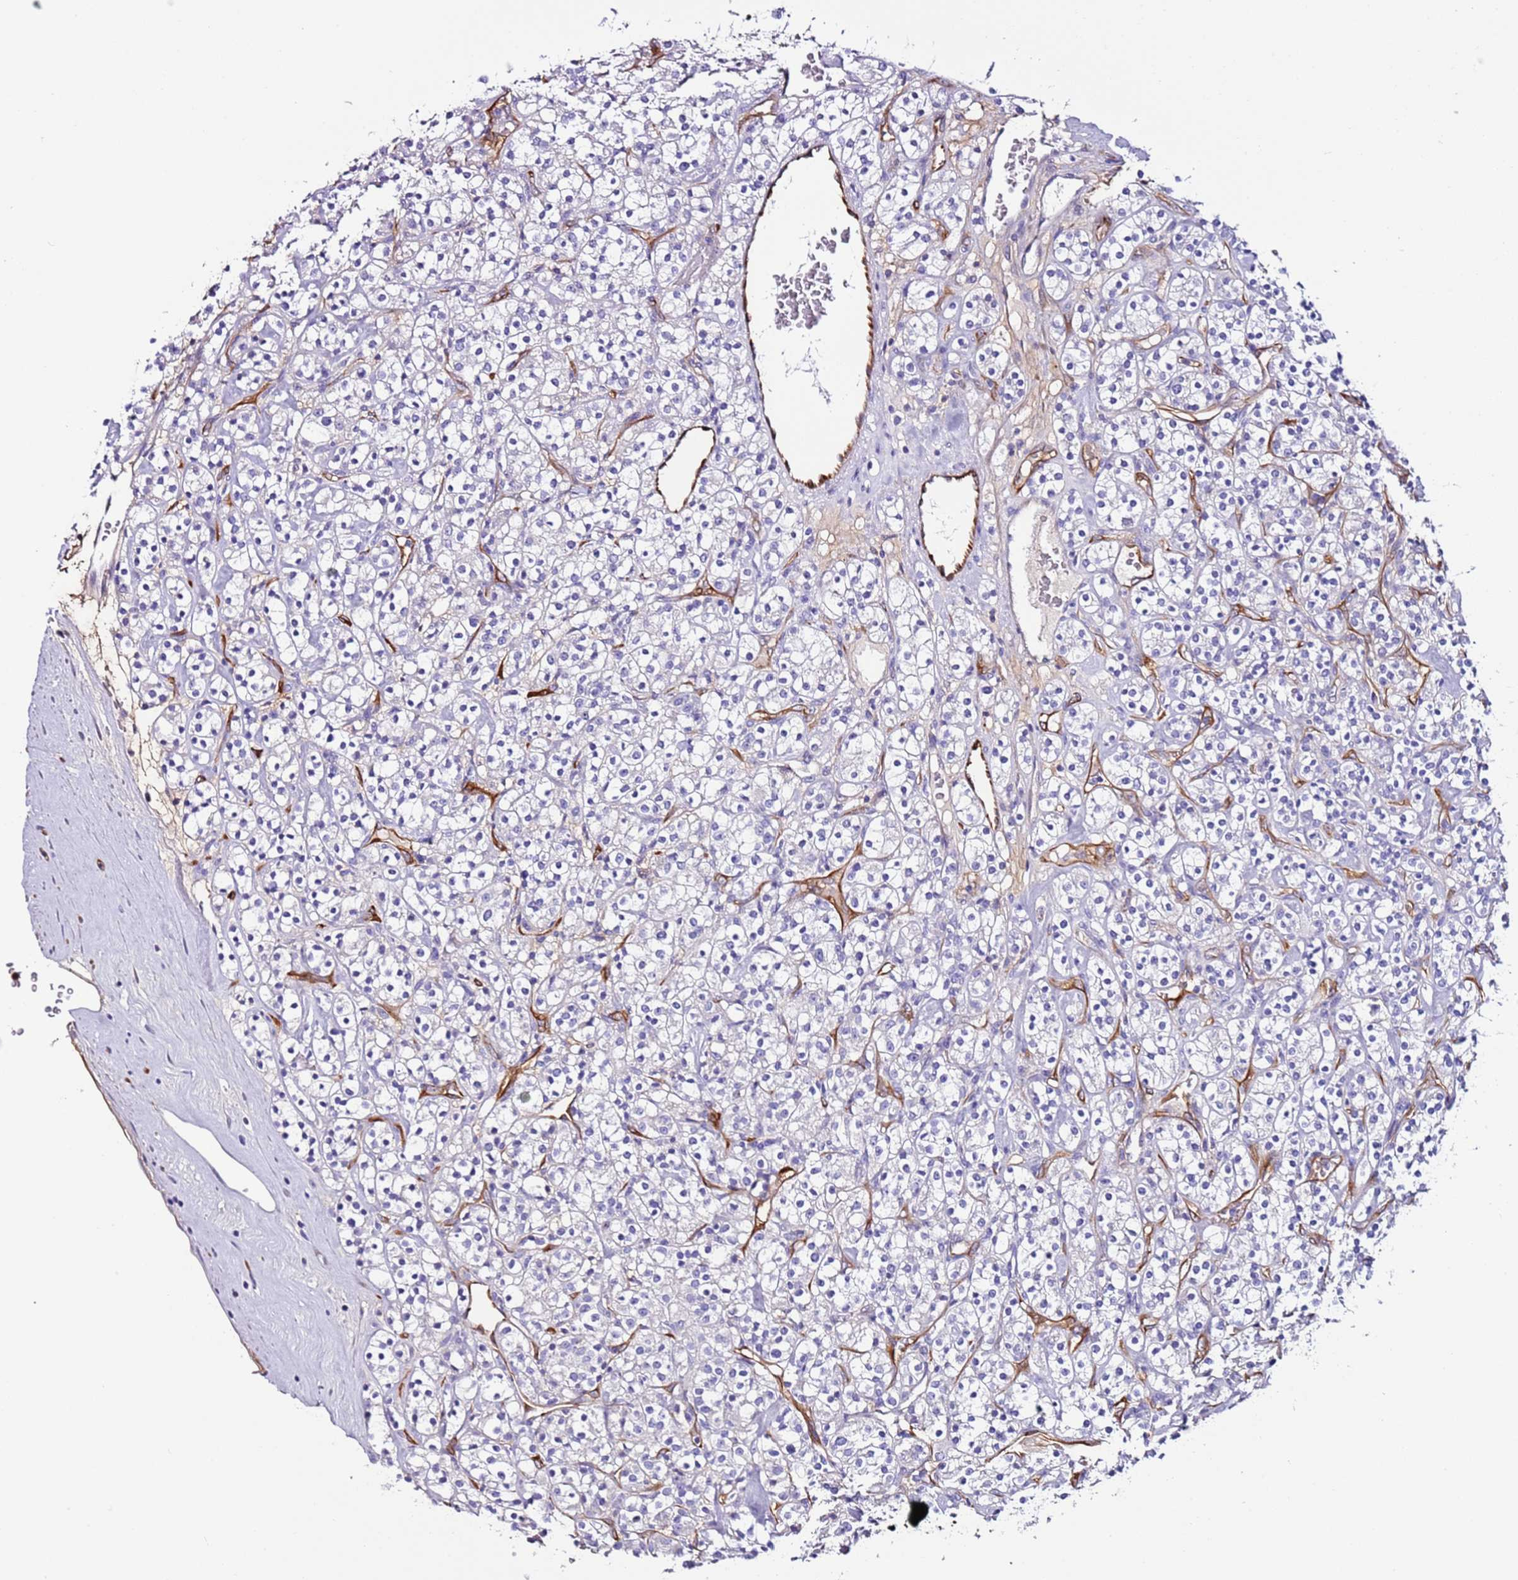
{"staining": {"intensity": "negative", "quantity": "none", "location": "none"}, "tissue": "renal cancer", "cell_type": "Tumor cells", "image_type": "cancer", "snomed": [{"axis": "morphology", "description": "Adenocarcinoma, NOS"}, {"axis": "topography", "description": "Kidney"}], "caption": "There is no significant positivity in tumor cells of adenocarcinoma (renal).", "gene": "FAM174C", "patient": {"sex": "male", "age": 77}}